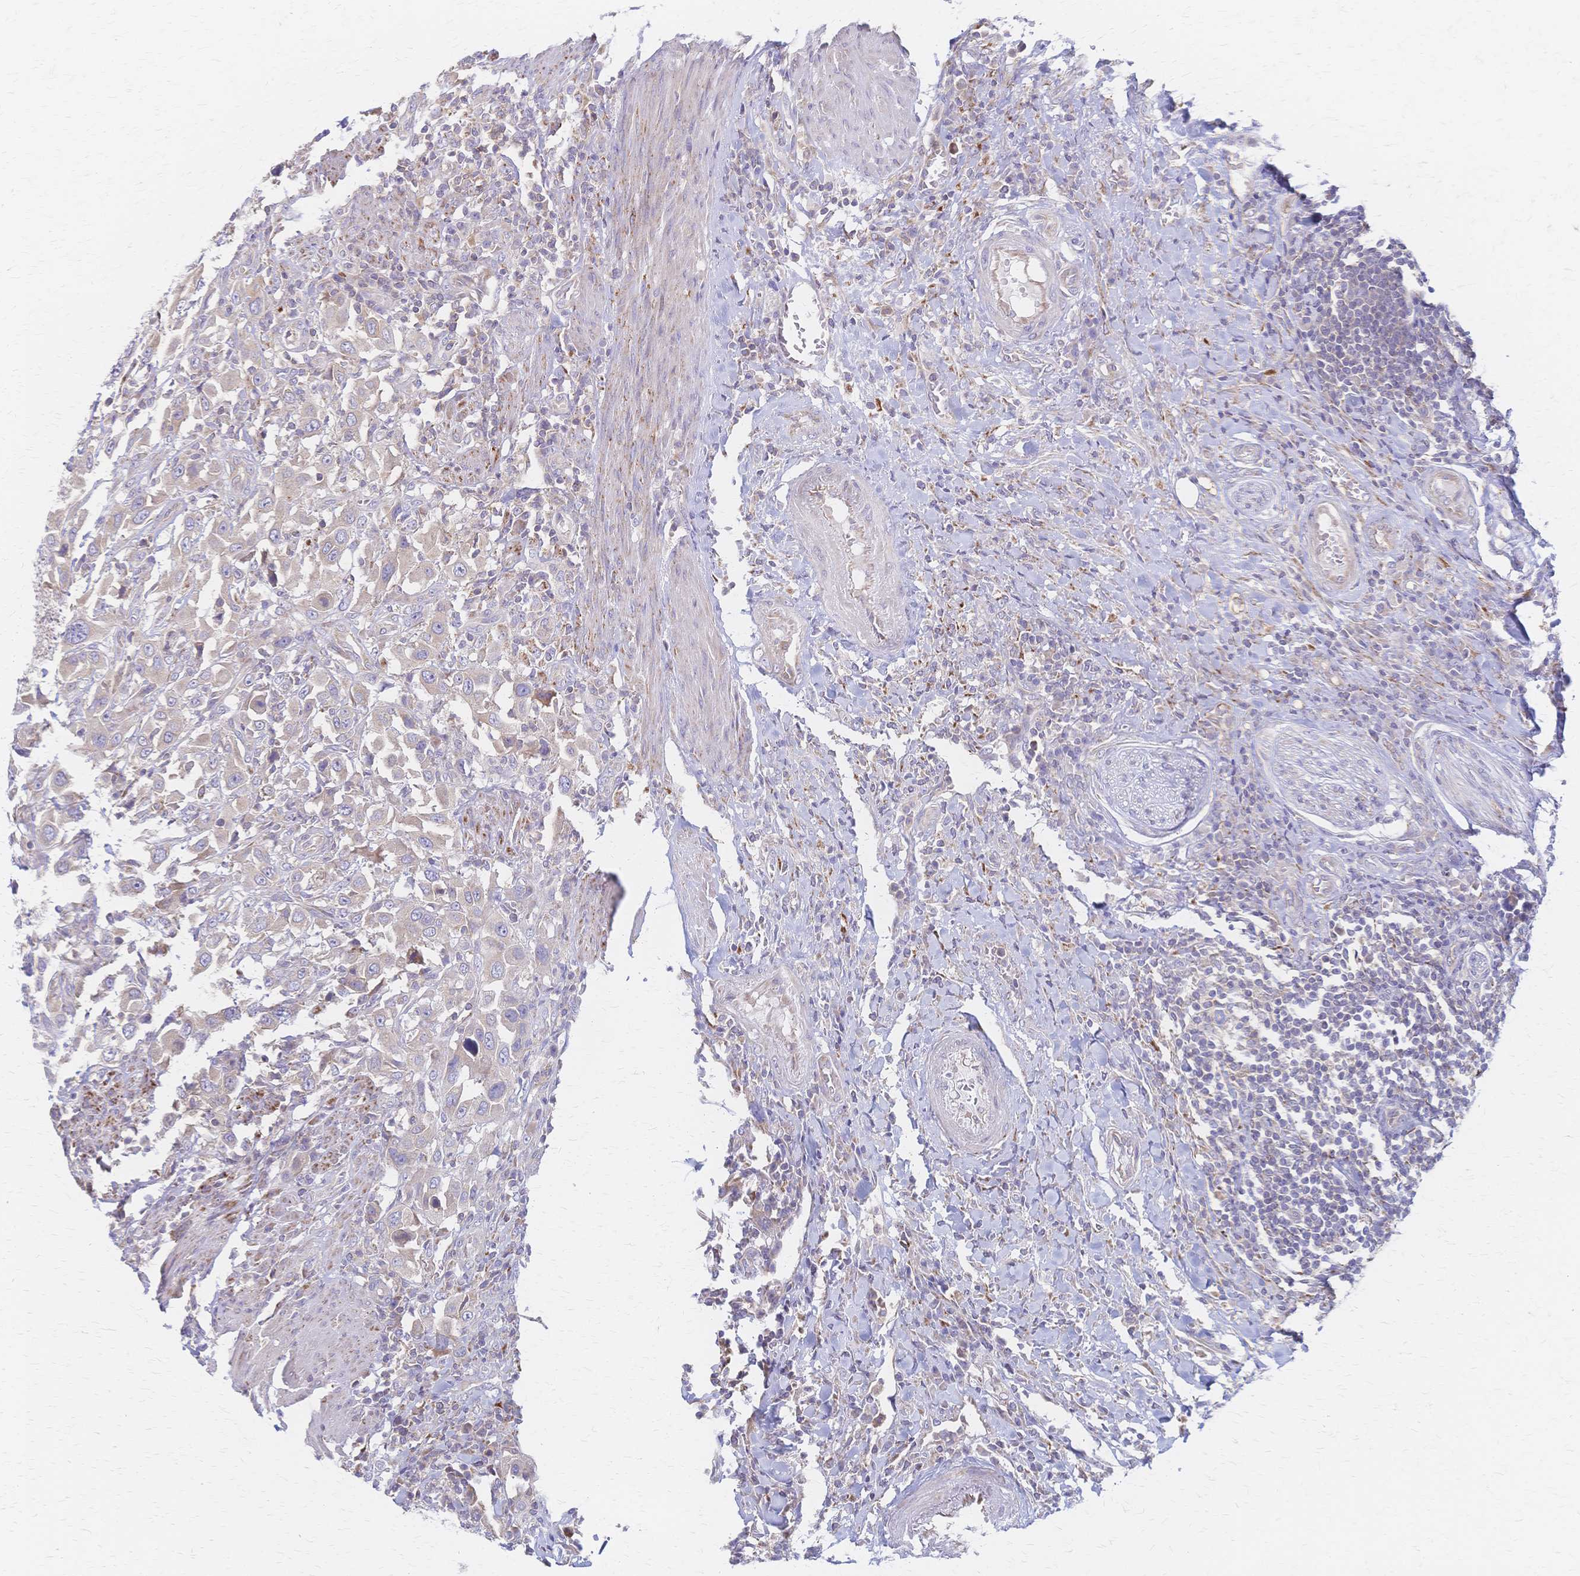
{"staining": {"intensity": "negative", "quantity": "none", "location": "none"}, "tissue": "urothelial cancer", "cell_type": "Tumor cells", "image_type": "cancer", "snomed": [{"axis": "morphology", "description": "Urothelial carcinoma, High grade"}, {"axis": "topography", "description": "Urinary bladder"}], "caption": "The image reveals no significant staining in tumor cells of urothelial carcinoma (high-grade).", "gene": "CYB5A", "patient": {"sex": "male", "age": 61}}